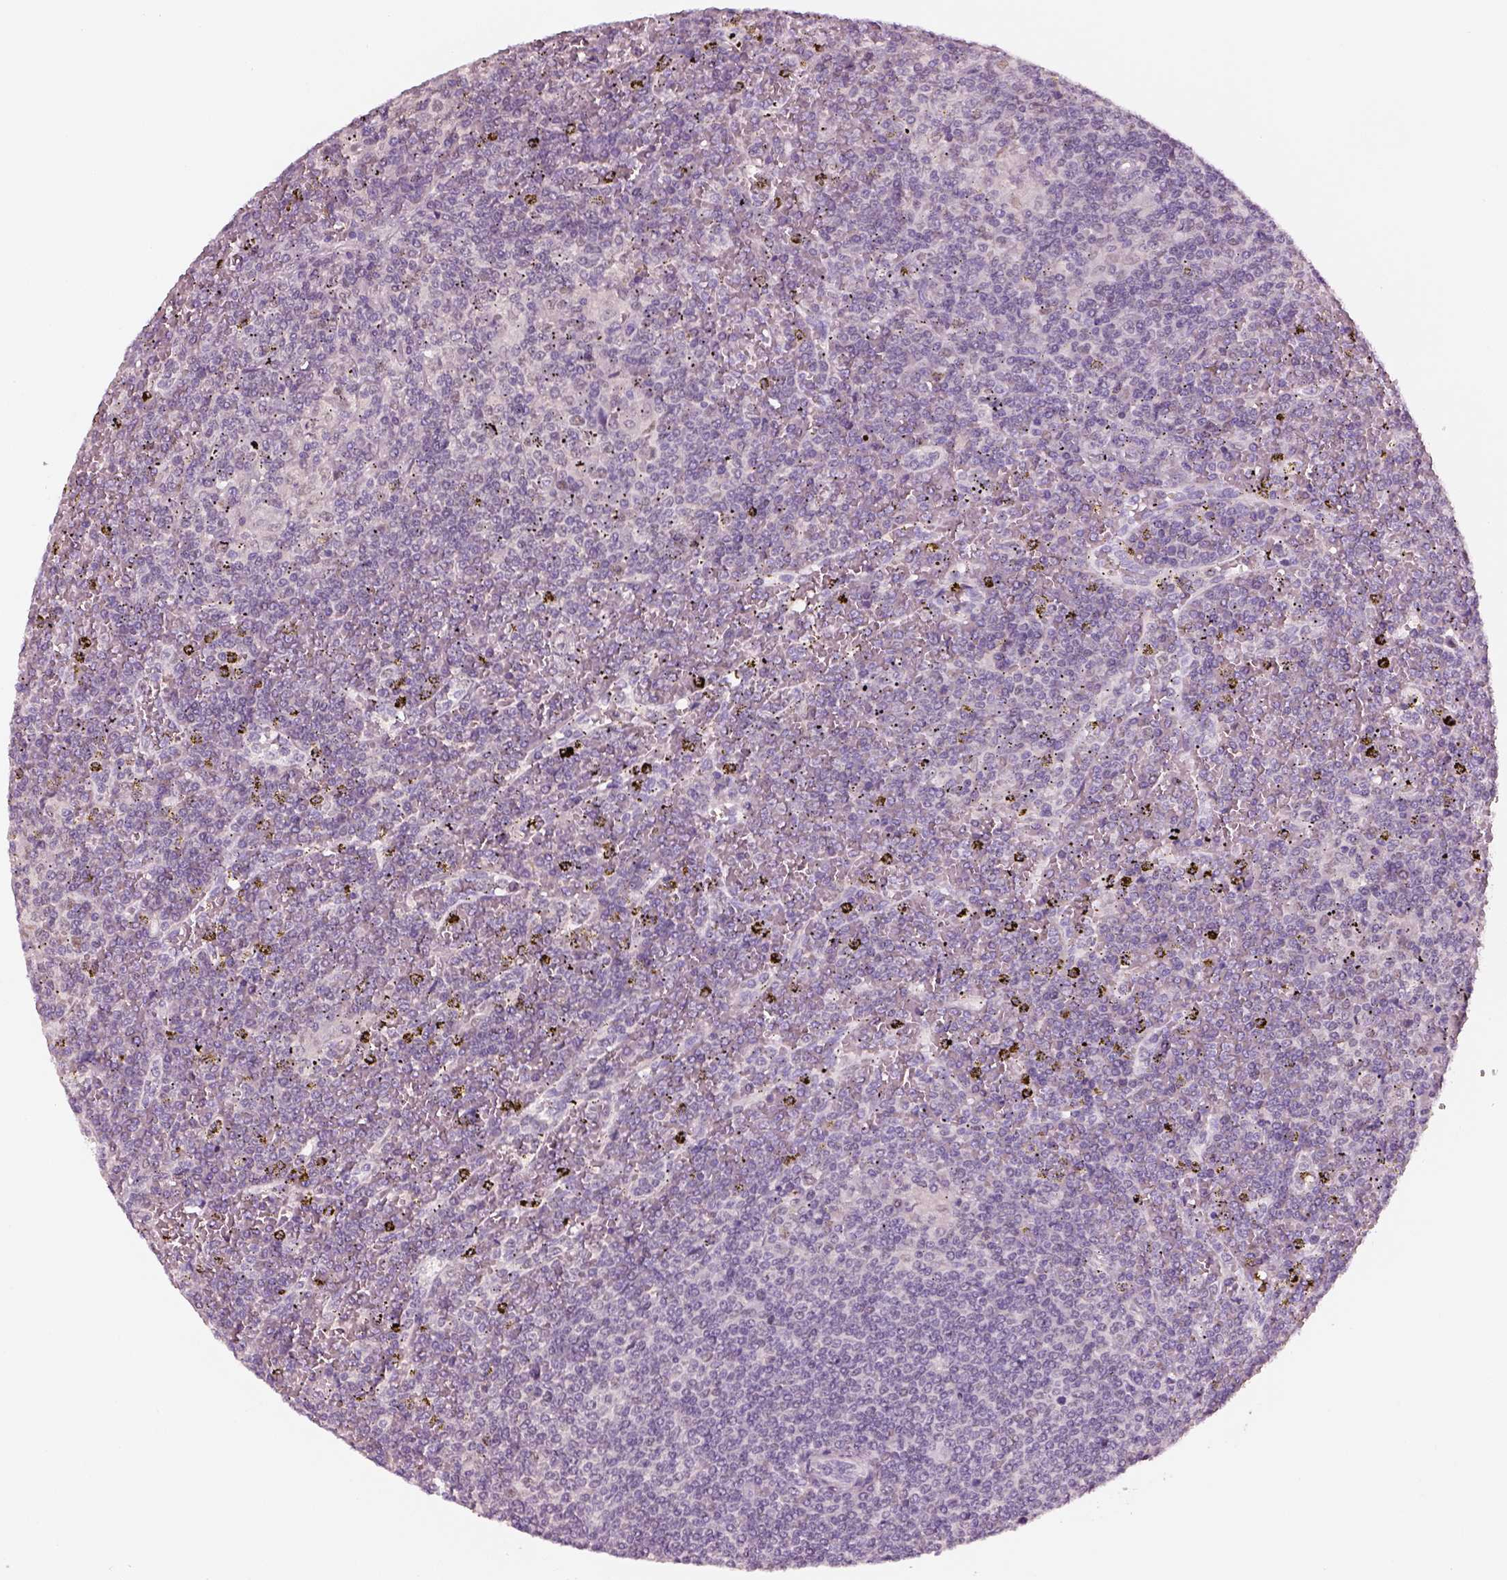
{"staining": {"intensity": "negative", "quantity": "none", "location": "none"}, "tissue": "lymphoma", "cell_type": "Tumor cells", "image_type": "cancer", "snomed": [{"axis": "morphology", "description": "Malignant lymphoma, non-Hodgkin's type, Low grade"}, {"axis": "topography", "description": "Spleen"}], "caption": "Immunohistochemistry of human lymphoma reveals no positivity in tumor cells.", "gene": "ELSPBP1", "patient": {"sex": "female", "age": 19}}